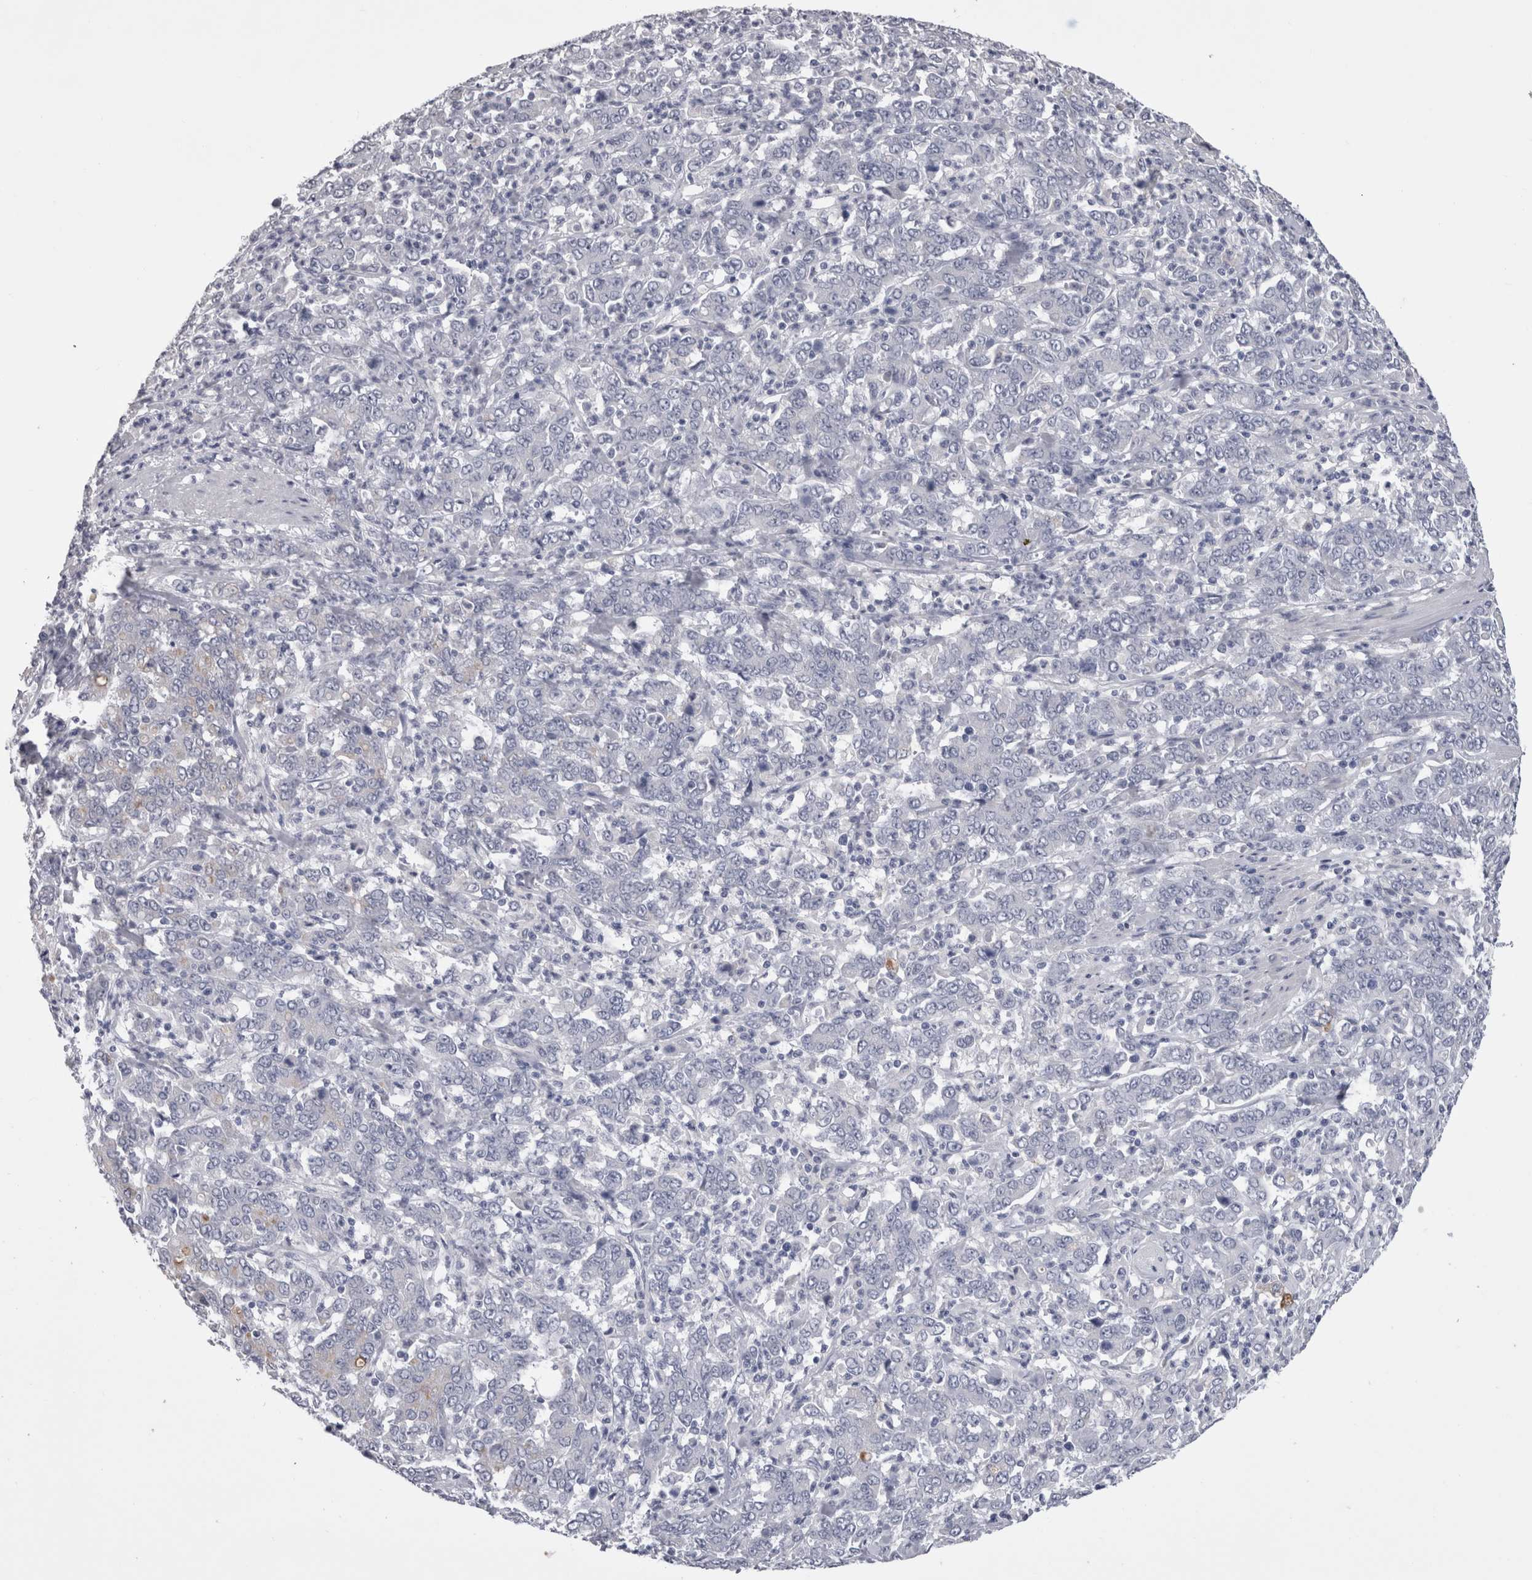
{"staining": {"intensity": "negative", "quantity": "none", "location": "none"}, "tissue": "stomach cancer", "cell_type": "Tumor cells", "image_type": "cancer", "snomed": [{"axis": "morphology", "description": "Adenocarcinoma, NOS"}, {"axis": "topography", "description": "Stomach, lower"}], "caption": "This is an immunohistochemistry histopathology image of stomach cancer. There is no positivity in tumor cells.", "gene": "CDHR5", "patient": {"sex": "female", "age": 71}}